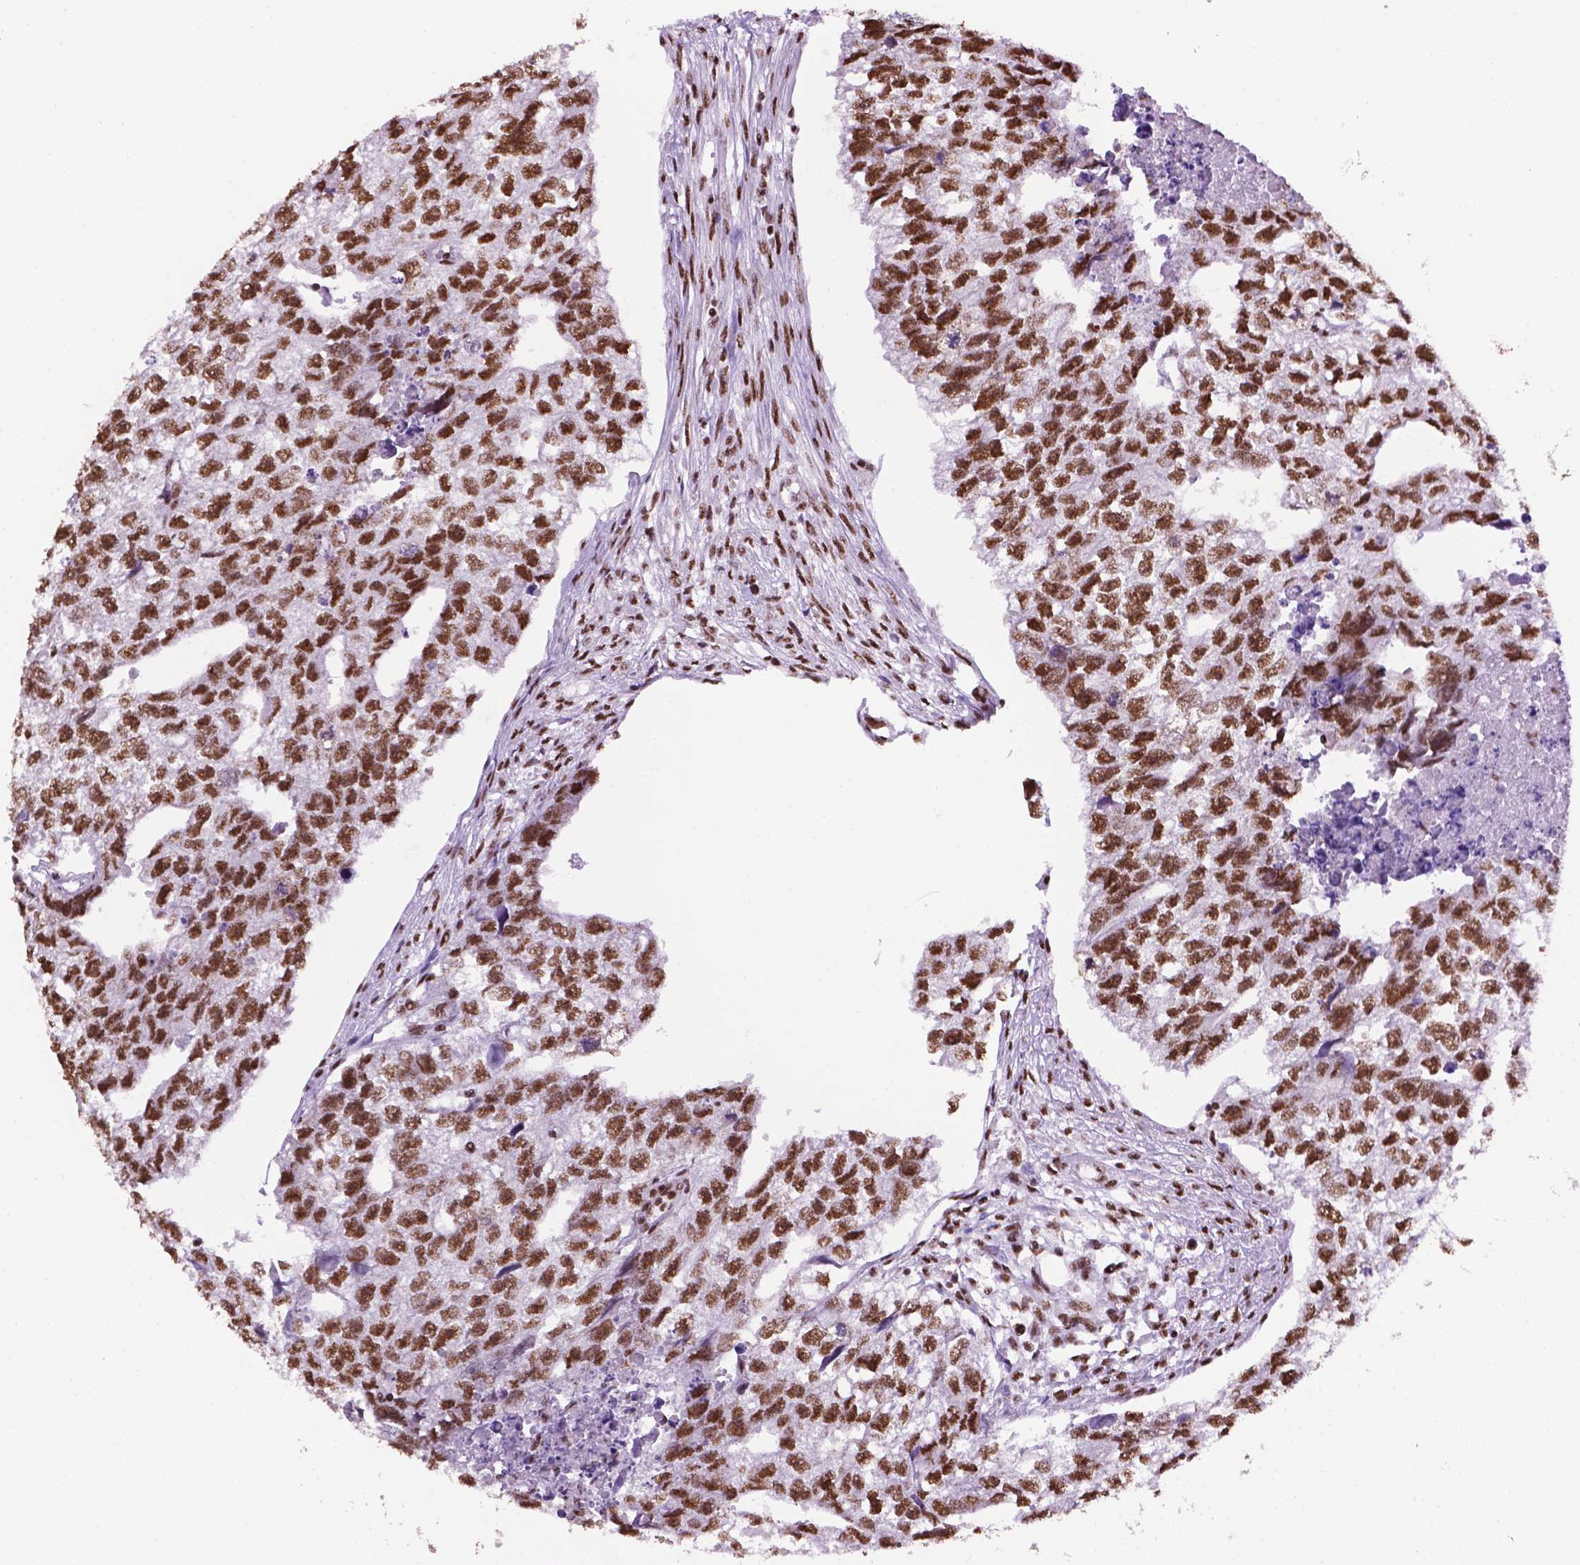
{"staining": {"intensity": "strong", "quantity": ">75%", "location": "nuclear"}, "tissue": "testis cancer", "cell_type": "Tumor cells", "image_type": "cancer", "snomed": [{"axis": "morphology", "description": "Carcinoma, Embryonal, NOS"}, {"axis": "morphology", "description": "Teratoma, malignant, NOS"}, {"axis": "topography", "description": "Testis"}], "caption": "Immunohistochemical staining of human testis cancer exhibits high levels of strong nuclear positivity in about >75% of tumor cells. (DAB = brown stain, brightfield microscopy at high magnification).", "gene": "CCAR2", "patient": {"sex": "male", "age": 44}}